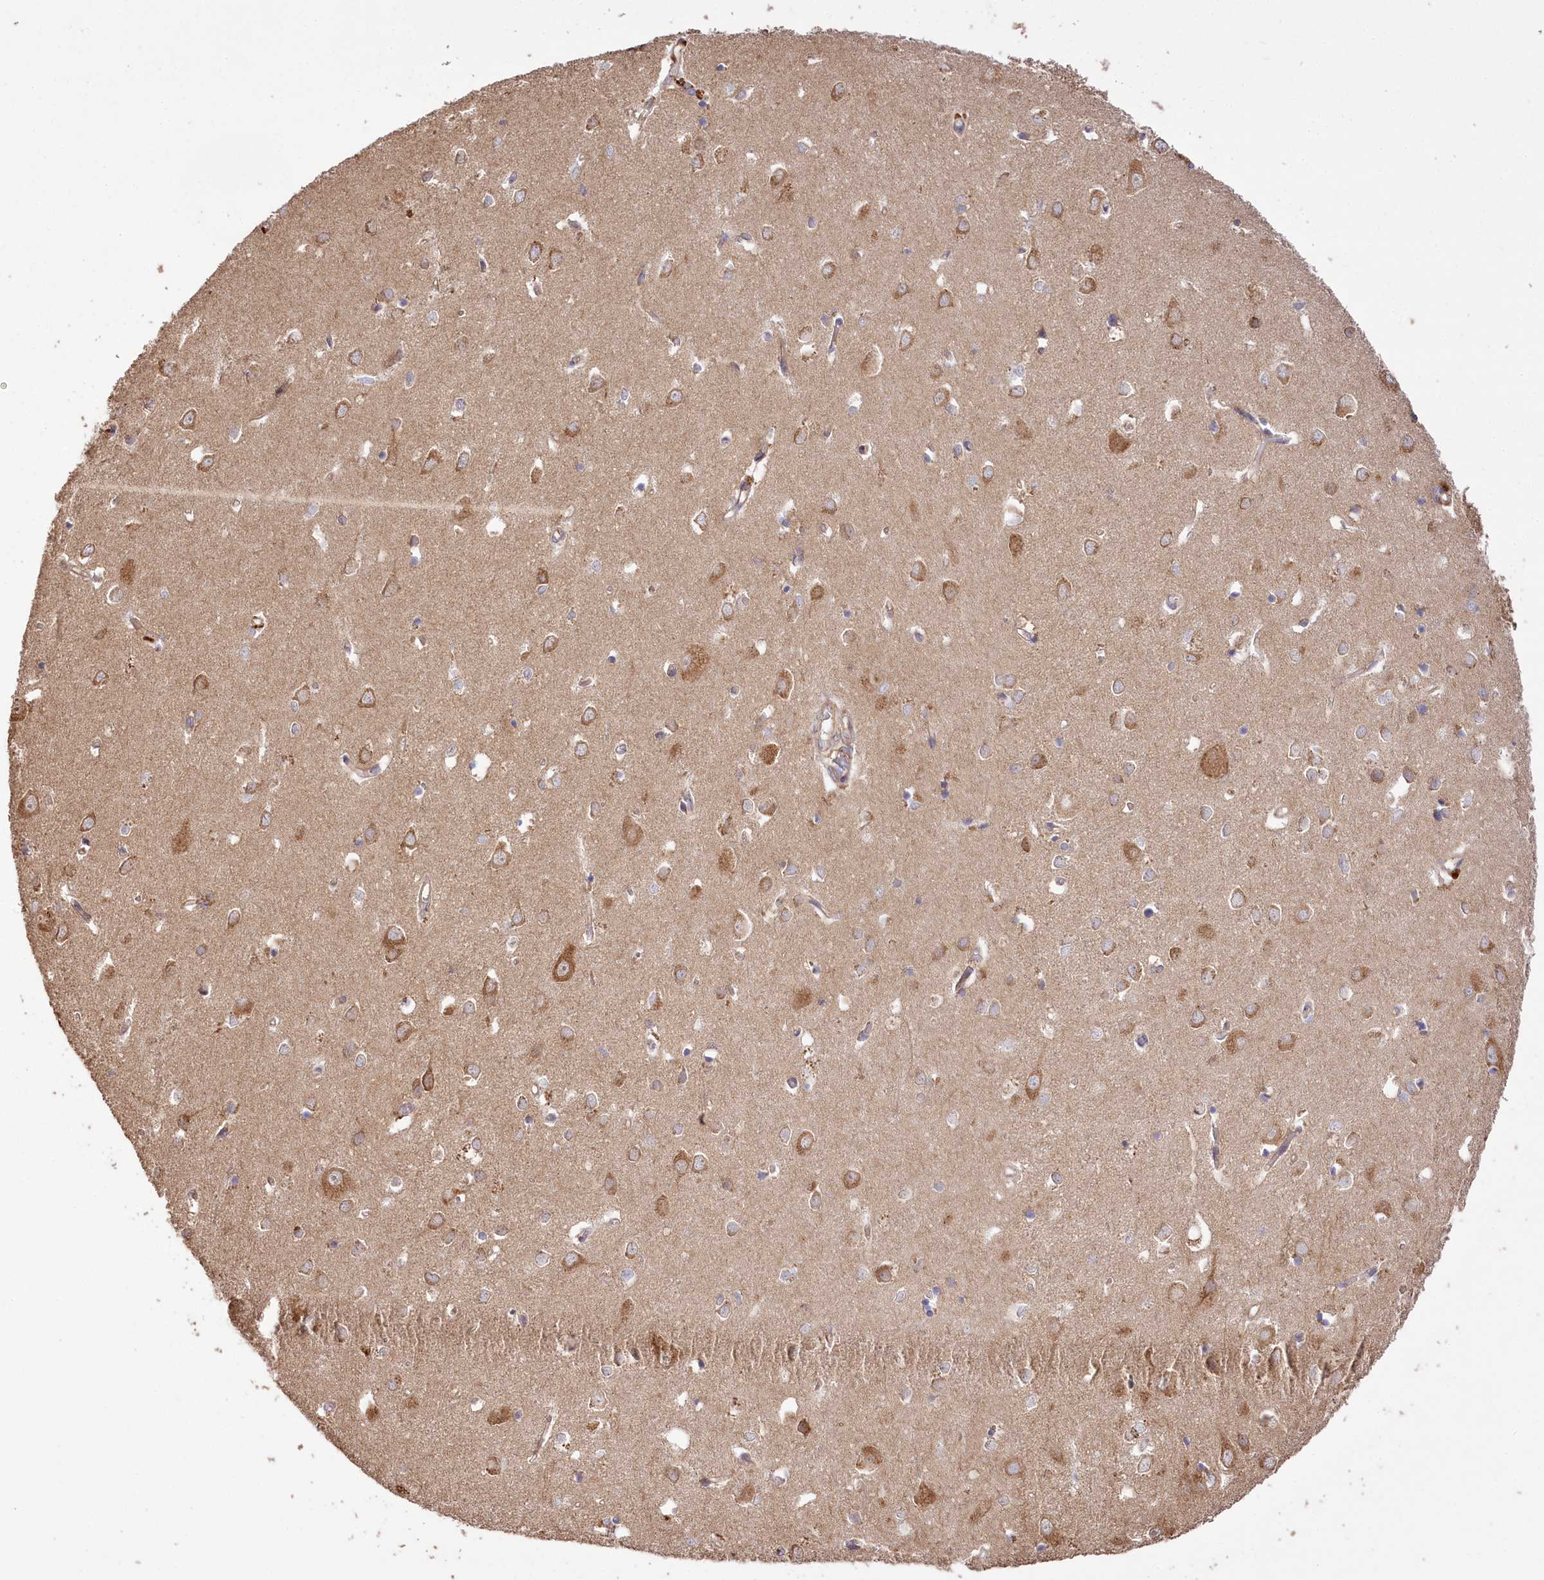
{"staining": {"intensity": "moderate", "quantity": ">75%", "location": "cytoplasmic/membranous"}, "tissue": "cerebral cortex", "cell_type": "Endothelial cells", "image_type": "normal", "snomed": [{"axis": "morphology", "description": "Normal tissue, NOS"}, {"axis": "topography", "description": "Cerebral cortex"}], "caption": "Protein expression analysis of benign cerebral cortex shows moderate cytoplasmic/membranous positivity in about >75% of endothelial cells.", "gene": "PRSS53", "patient": {"sex": "female", "age": 64}}